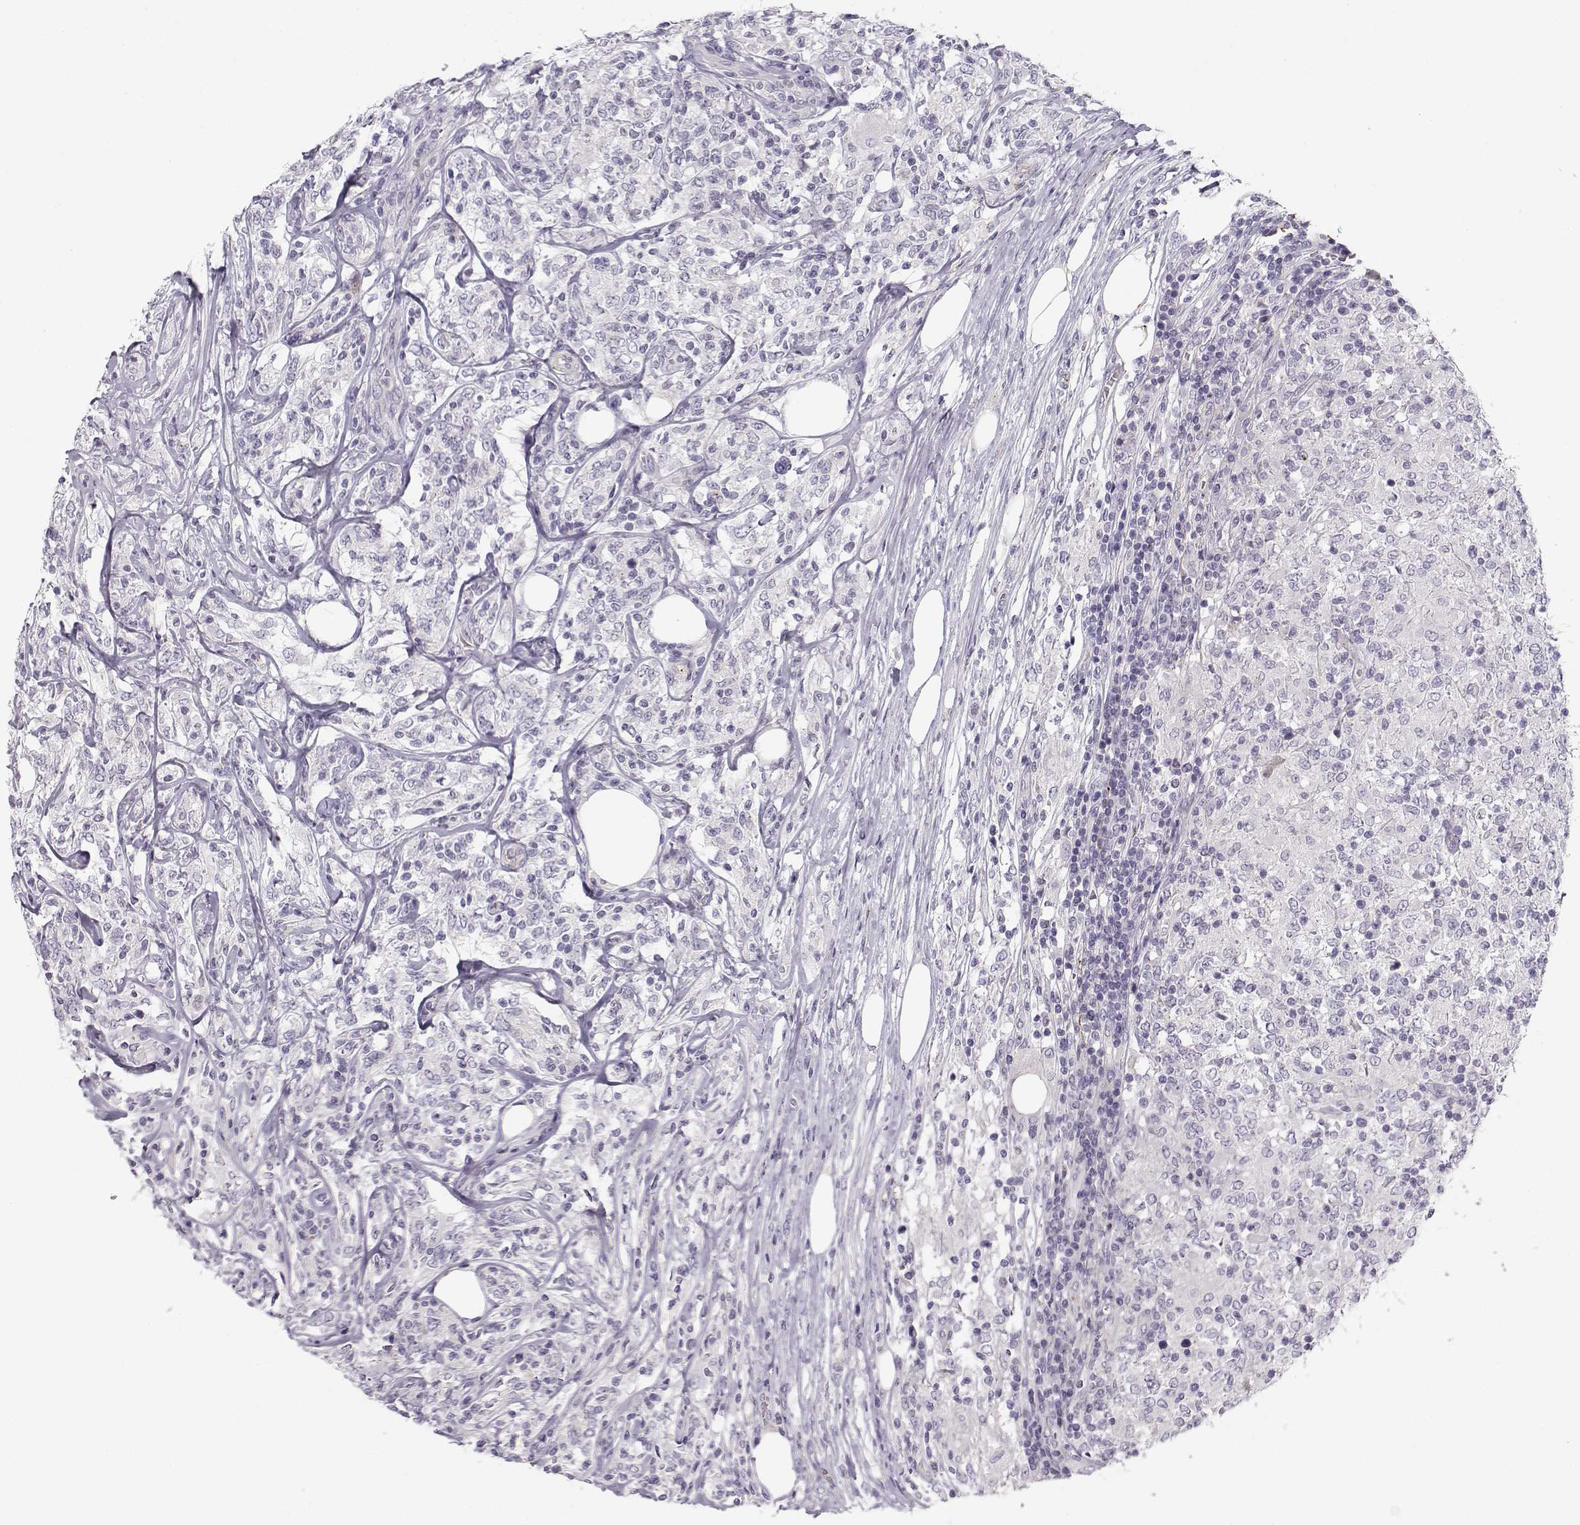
{"staining": {"intensity": "negative", "quantity": "none", "location": "none"}, "tissue": "lymphoma", "cell_type": "Tumor cells", "image_type": "cancer", "snomed": [{"axis": "morphology", "description": "Malignant lymphoma, non-Hodgkin's type, High grade"}, {"axis": "topography", "description": "Lymph node"}], "caption": "There is no significant positivity in tumor cells of lymphoma. The staining is performed using DAB (3,3'-diaminobenzidine) brown chromogen with nuclei counter-stained in using hematoxylin.", "gene": "MYO1A", "patient": {"sex": "female", "age": 84}}